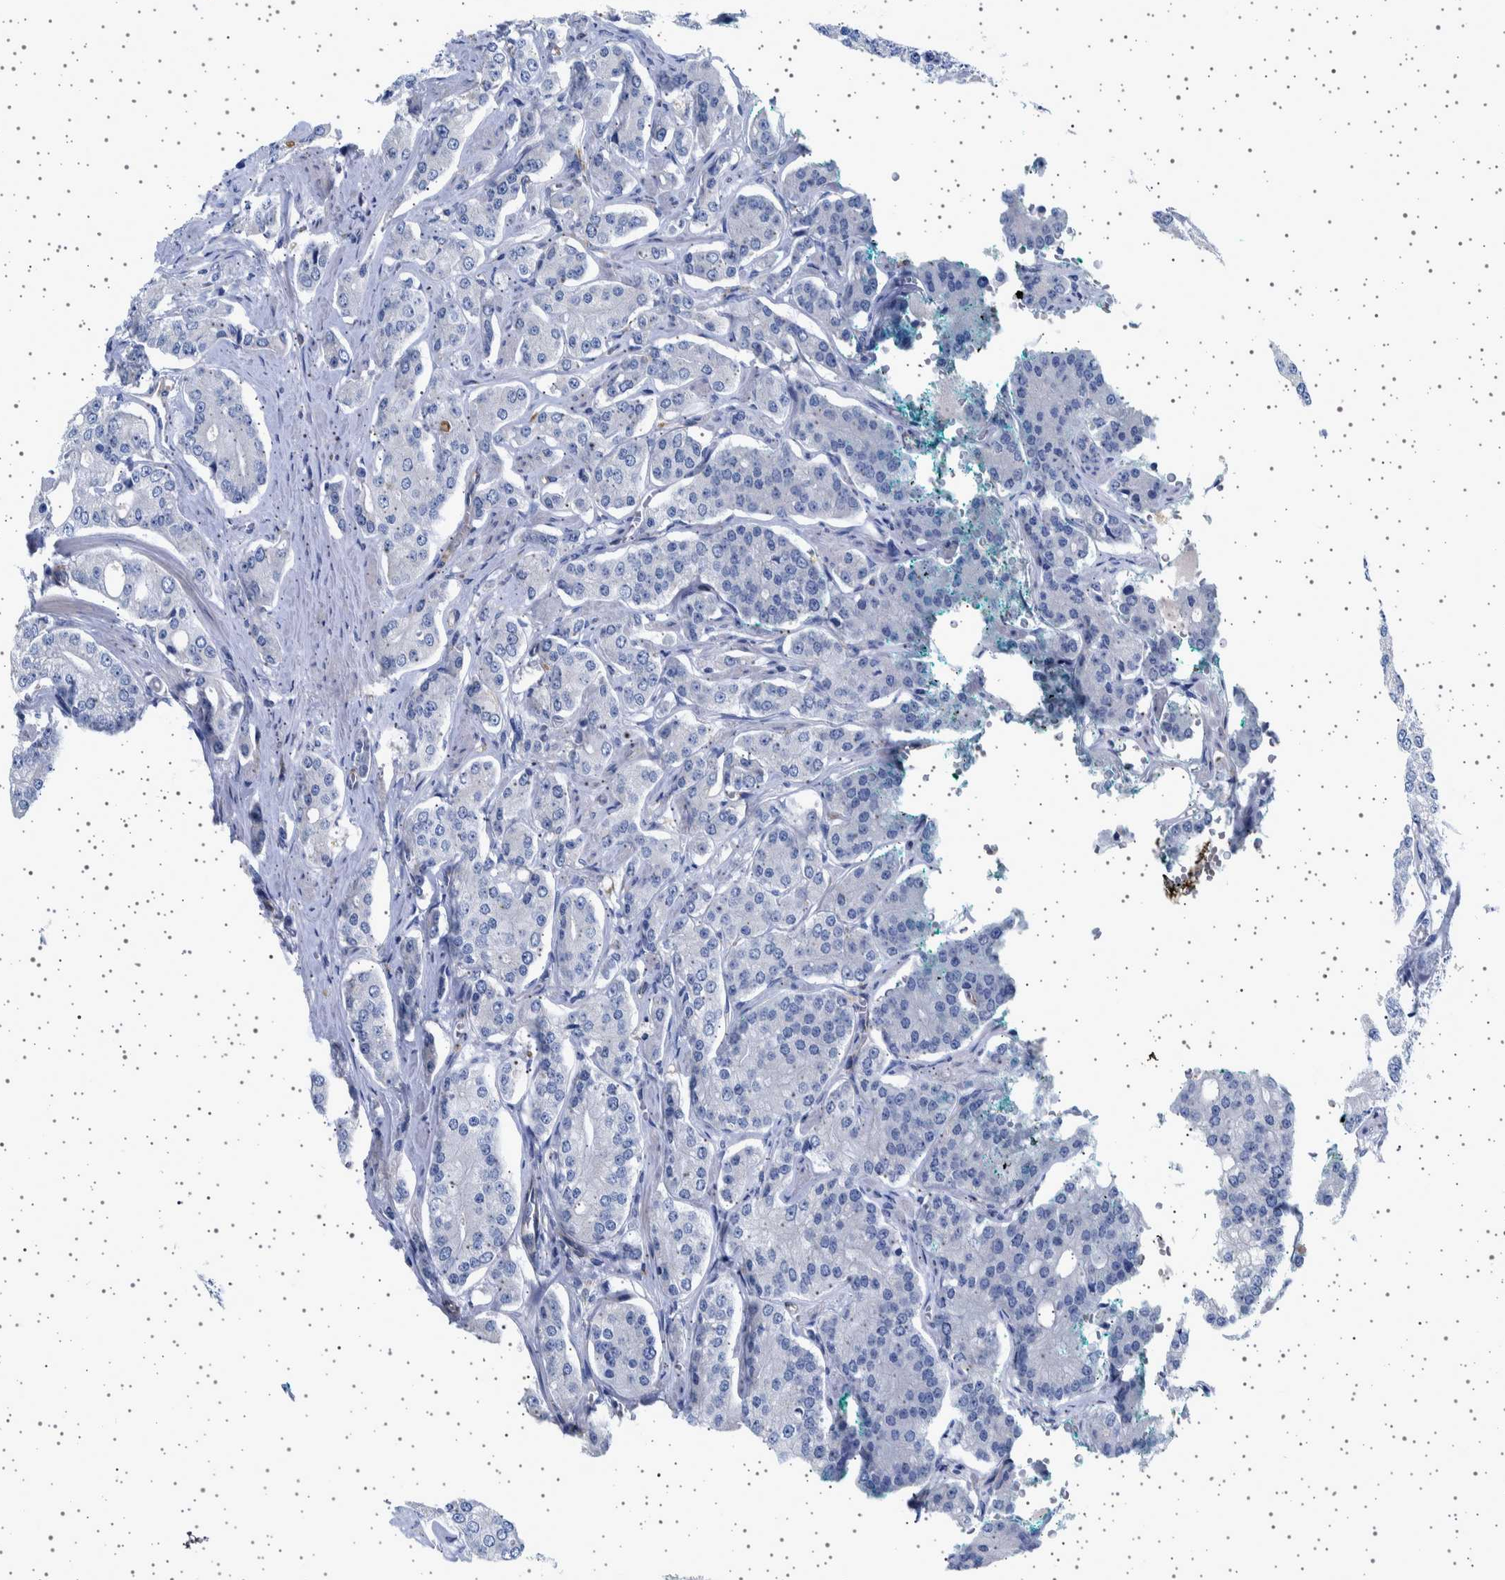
{"staining": {"intensity": "negative", "quantity": "none", "location": "none"}, "tissue": "prostate cancer", "cell_type": "Tumor cells", "image_type": "cancer", "snomed": [{"axis": "morphology", "description": "Adenocarcinoma, Low grade"}, {"axis": "topography", "description": "Prostate"}], "caption": "Immunohistochemical staining of prostate cancer (adenocarcinoma (low-grade)) demonstrates no significant staining in tumor cells.", "gene": "SEPTIN4", "patient": {"sex": "male", "age": 69}}